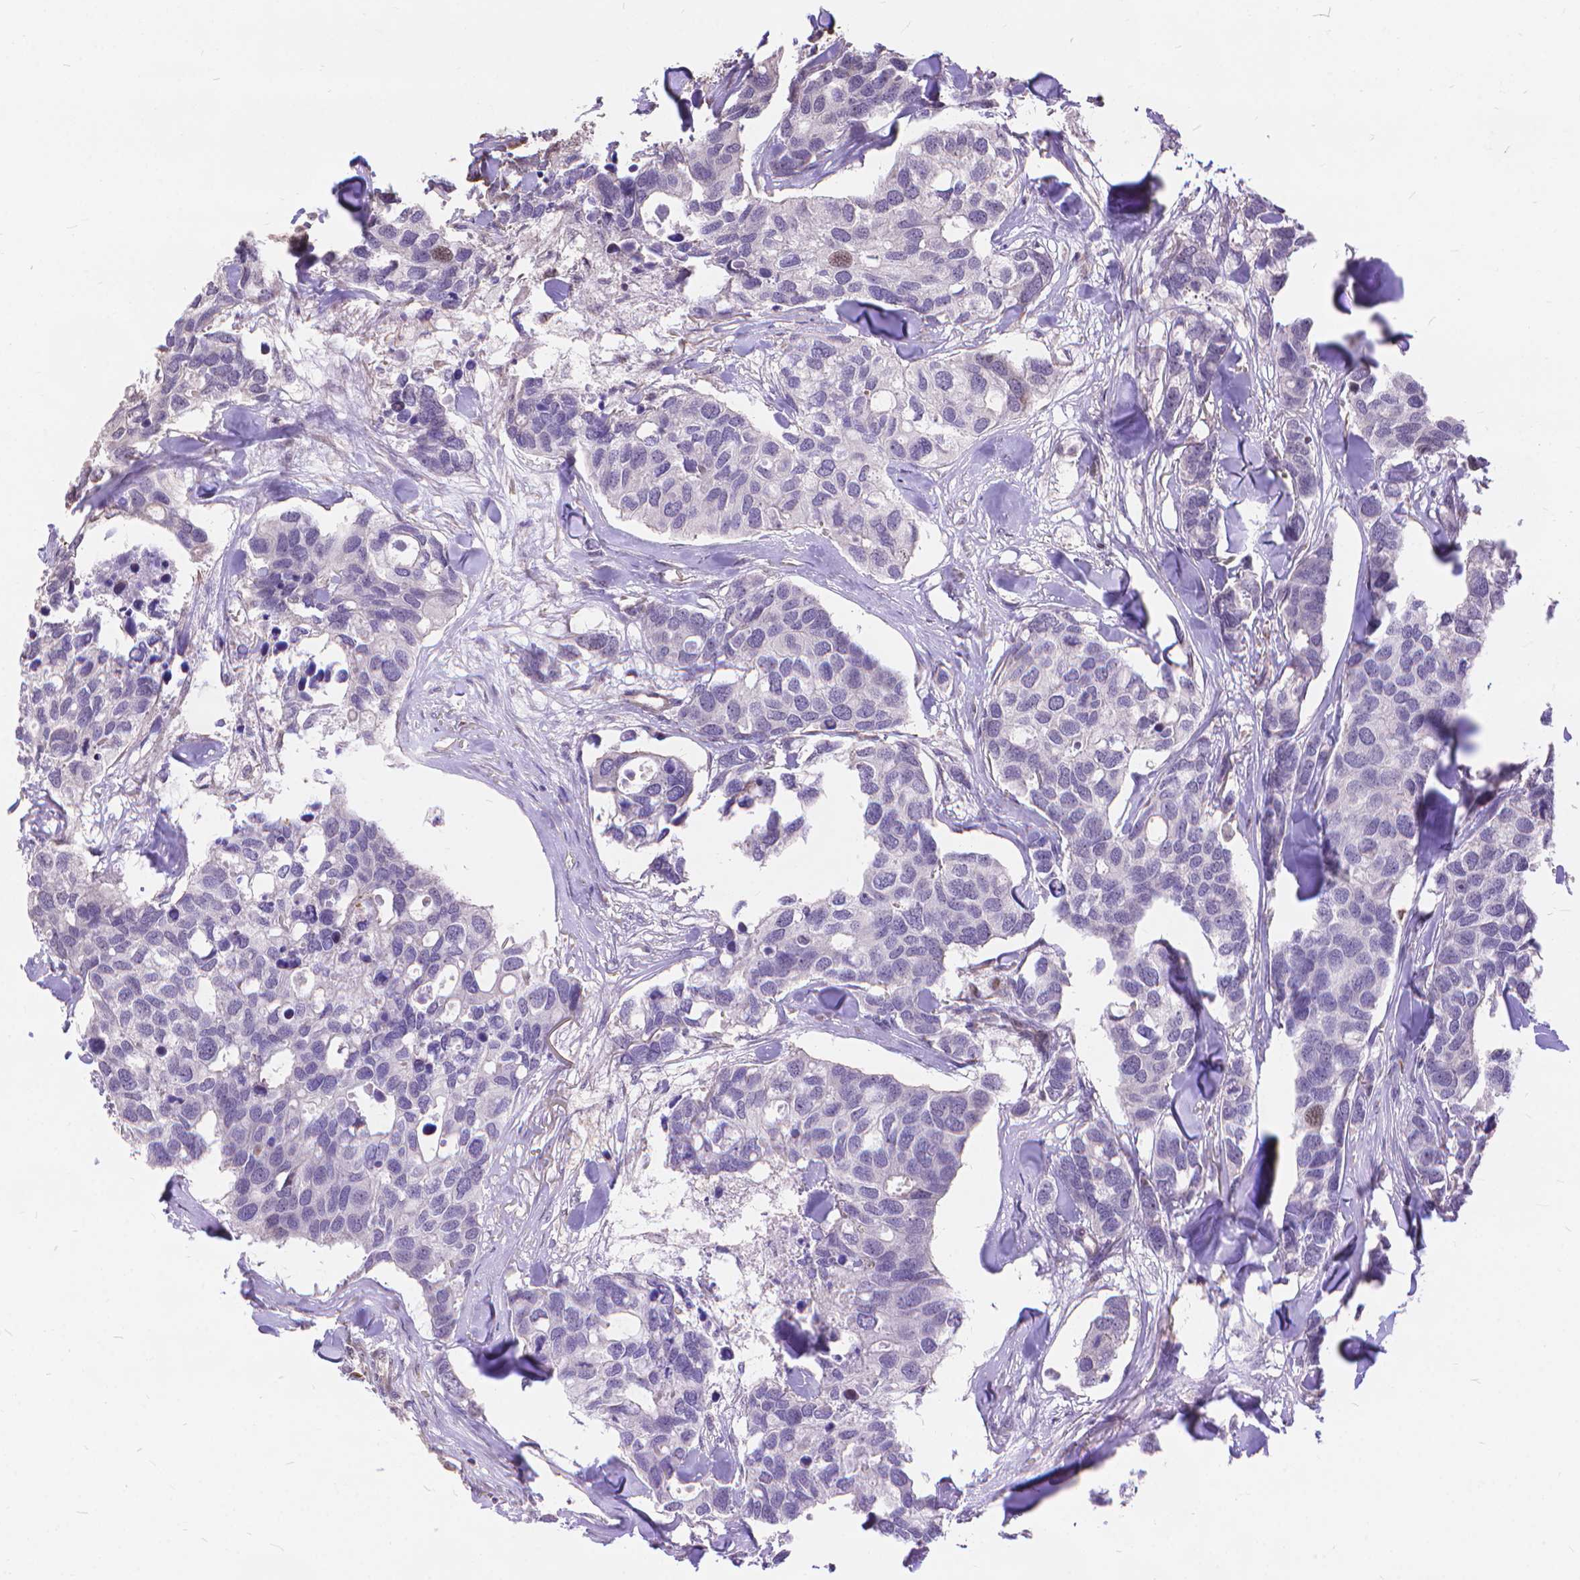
{"staining": {"intensity": "weak", "quantity": "<25%", "location": "nuclear"}, "tissue": "breast cancer", "cell_type": "Tumor cells", "image_type": "cancer", "snomed": [{"axis": "morphology", "description": "Duct carcinoma"}, {"axis": "topography", "description": "Breast"}], "caption": "Histopathology image shows no significant protein positivity in tumor cells of breast cancer (infiltrating ductal carcinoma). (Brightfield microscopy of DAB (3,3'-diaminobenzidine) immunohistochemistry (IHC) at high magnification).", "gene": "TMEM135", "patient": {"sex": "female", "age": 83}}